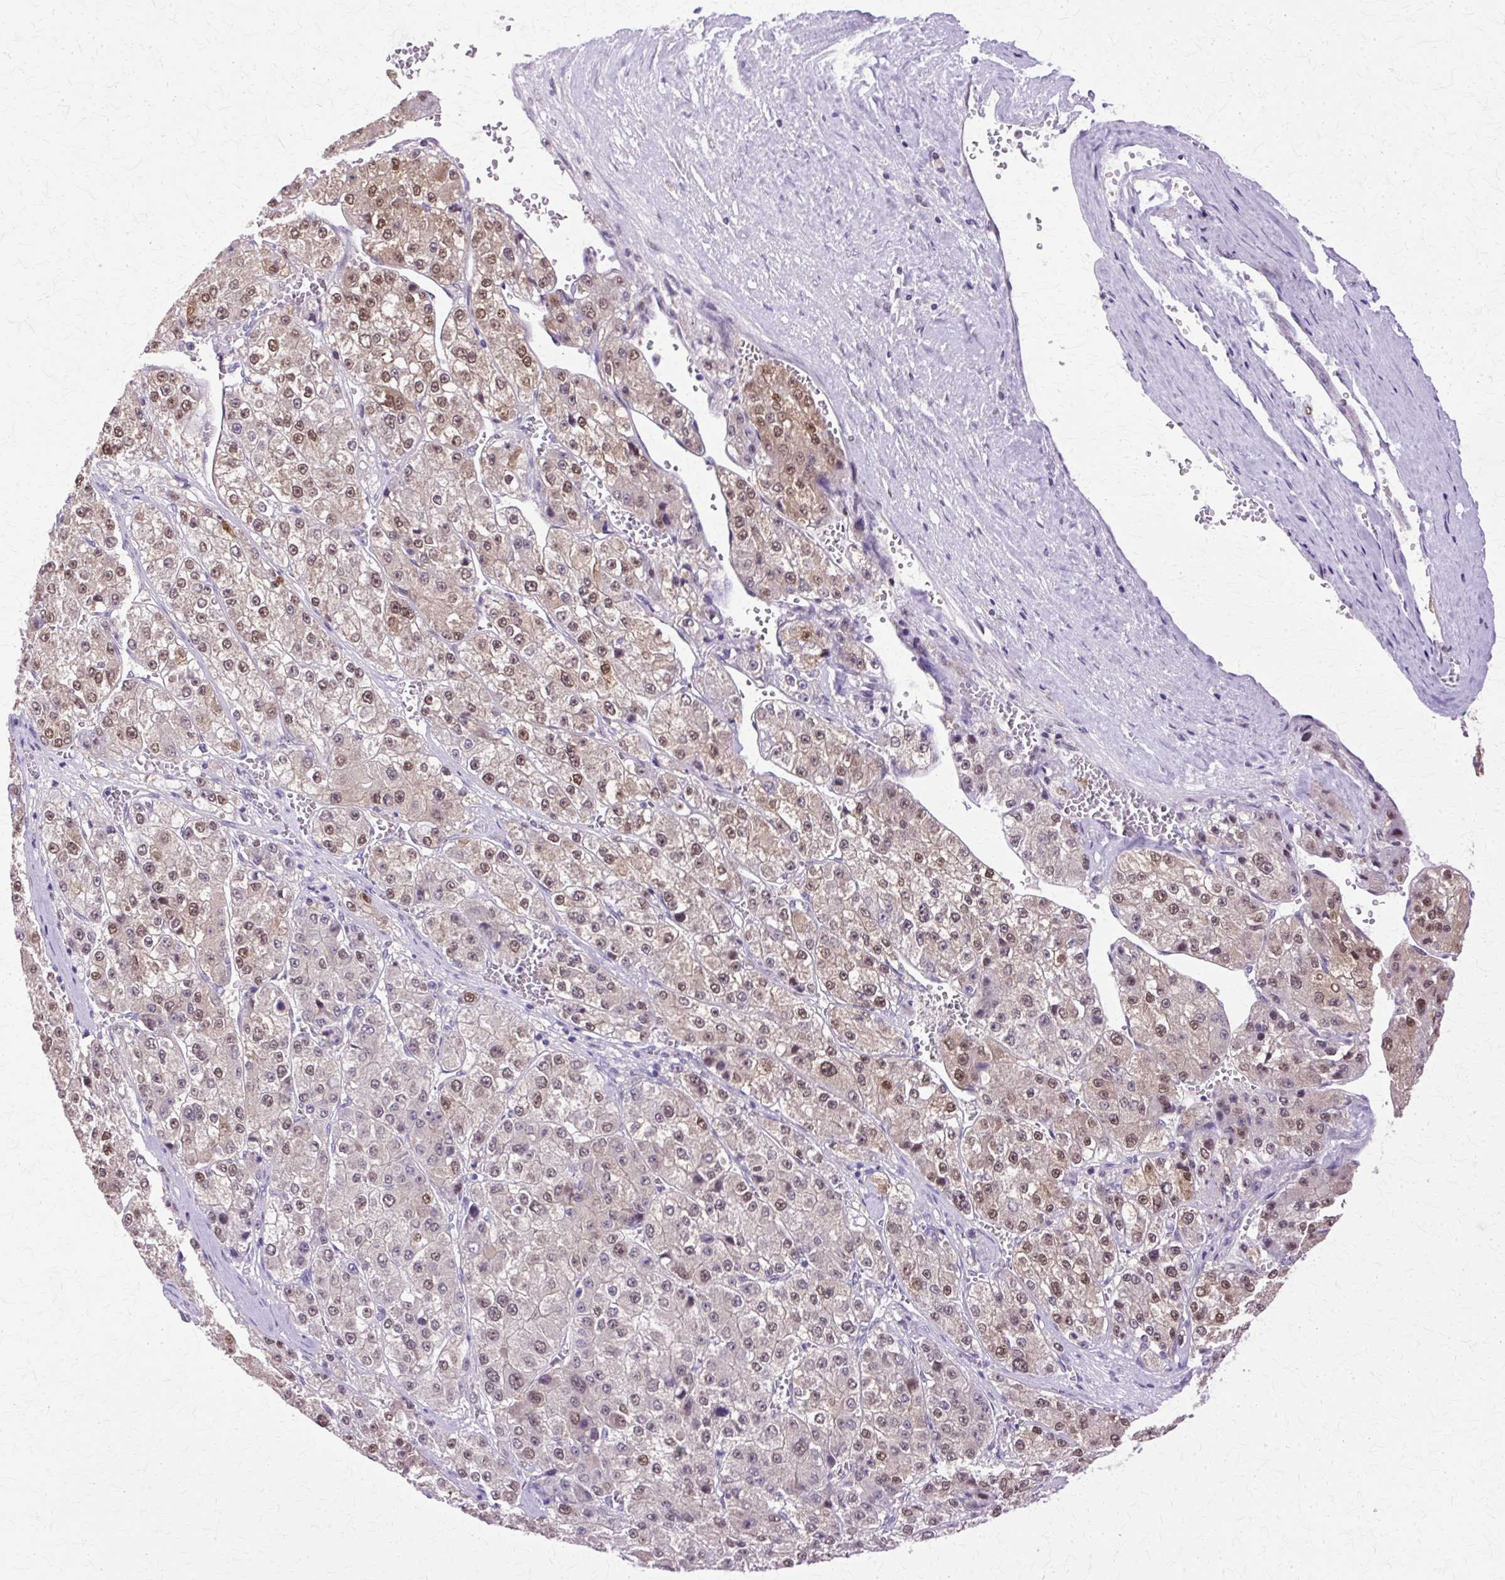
{"staining": {"intensity": "moderate", "quantity": "25%-75%", "location": "nuclear"}, "tissue": "liver cancer", "cell_type": "Tumor cells", "image_type": "cancer", "snomed": [{"axis": "morphology", "description": "Carcinoma, Hepatocellular, NOS"}, {"axis": "topography", "description": "Liver"}], "caption": "Liver cancer stained for a protein (brown) shows moderate nuclear positive positivity in approximately 25%-75% of tumor cells.", "gene": "HSPA8", "patient": {"sex": "female", "age": 73}}